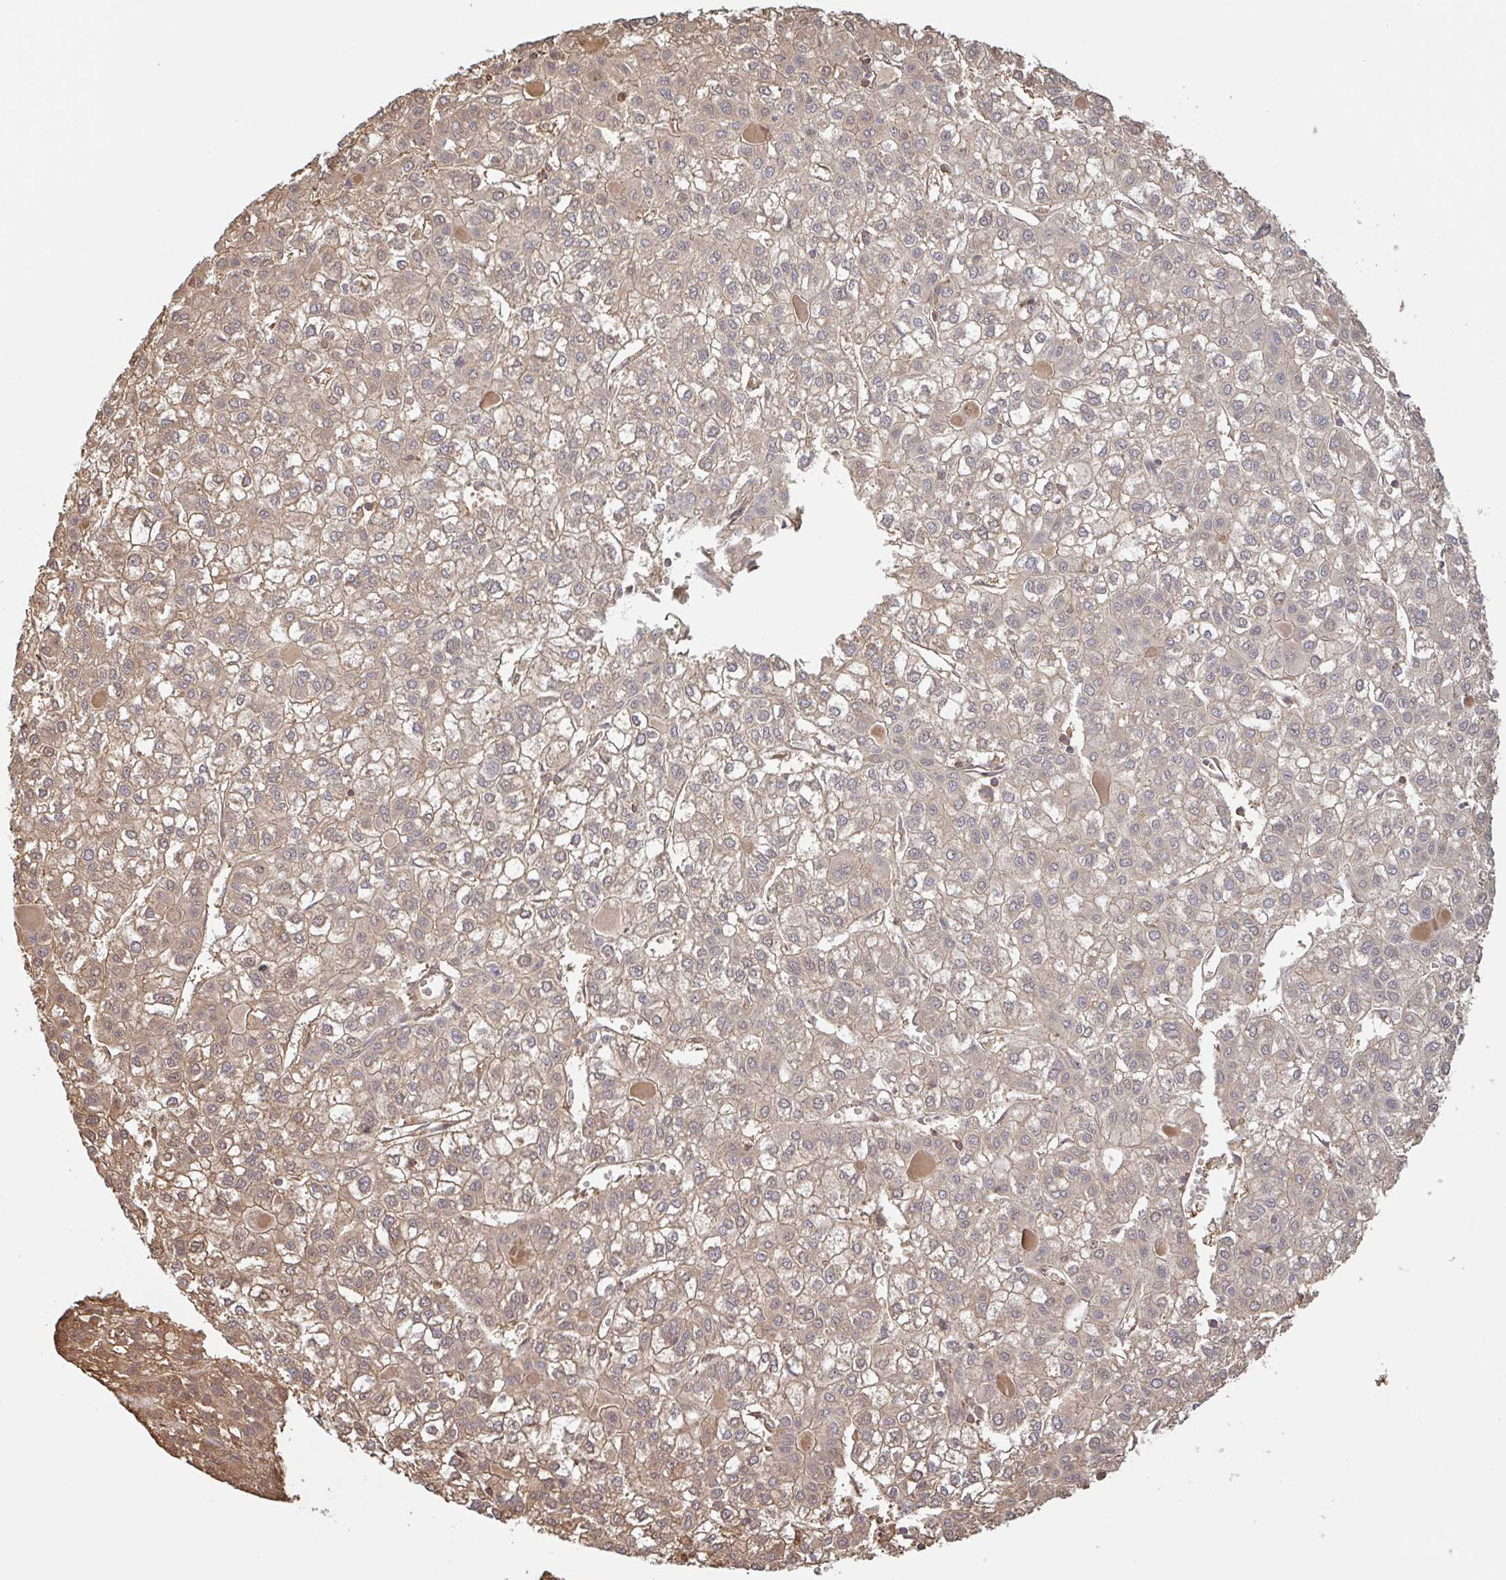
{"staining": {"intensity": "weak", "quantity": ">75%", "location": "cytoplasmic/membranous"}, "tissue": "liver cancer", "cell_type": "Tumor cells", "image_type": "cancer", "snomed": [{"axis": "morphology", "description": "Carcinoma, Hepatocellular, NOS"}, {"axis": "topography", "description": "Liver"}], "caption": "This is a photomicrograph of immunohistochemistry staining of liver cancer, which shows weak staining in the cytoplasmic/membranous of tumor cells.", "gene": "OTOP2", "patient": {"sex": "female", "age": 43}}